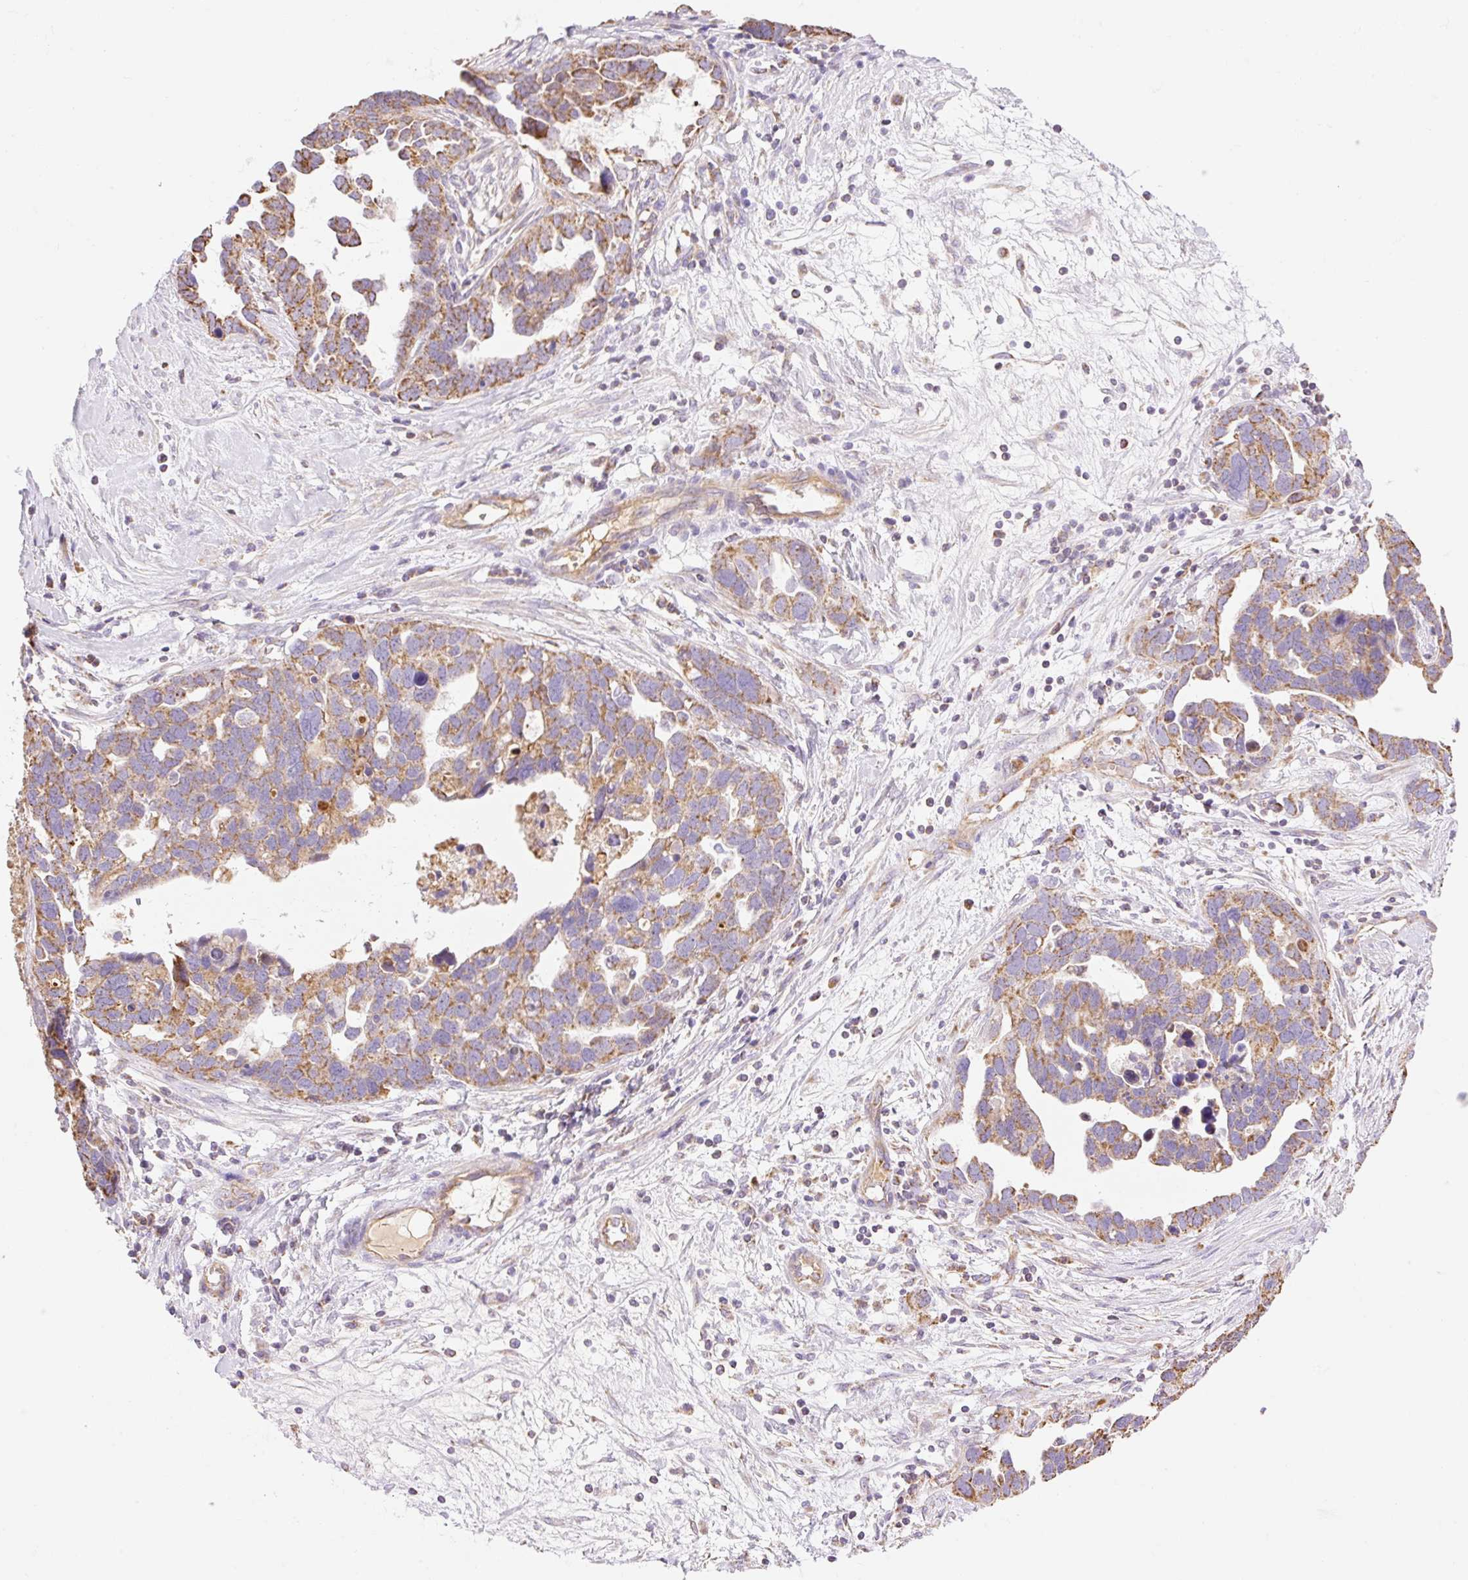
{"staining": {"intensity": "moderate", "quantity": ">75%", "location": "cytoplasmic/membranous"}, "tissue": "ovarian cancer", "cell_type": "Tumor cells", "image_type": "cancer", "snomed": [{"axis": "morphology", "description": "Cystadenocarcinoma, serous, NOS"}, {"axis": "topography", "description": "Ovary"}], "caption": "Immunohistochemical staining of ovarian cancer shows moderate cytoplasmic/membranous protein expression in approximately >75% of tumor cells. The protein of interest is stained brown, and the nuclei are stained in blue (DAB (3,3'-diaminobenzidine) IHC with brightfield microscopy, high magnification).", "gene": "ESAM", "patient": {"sex": "female", "age": 54}}